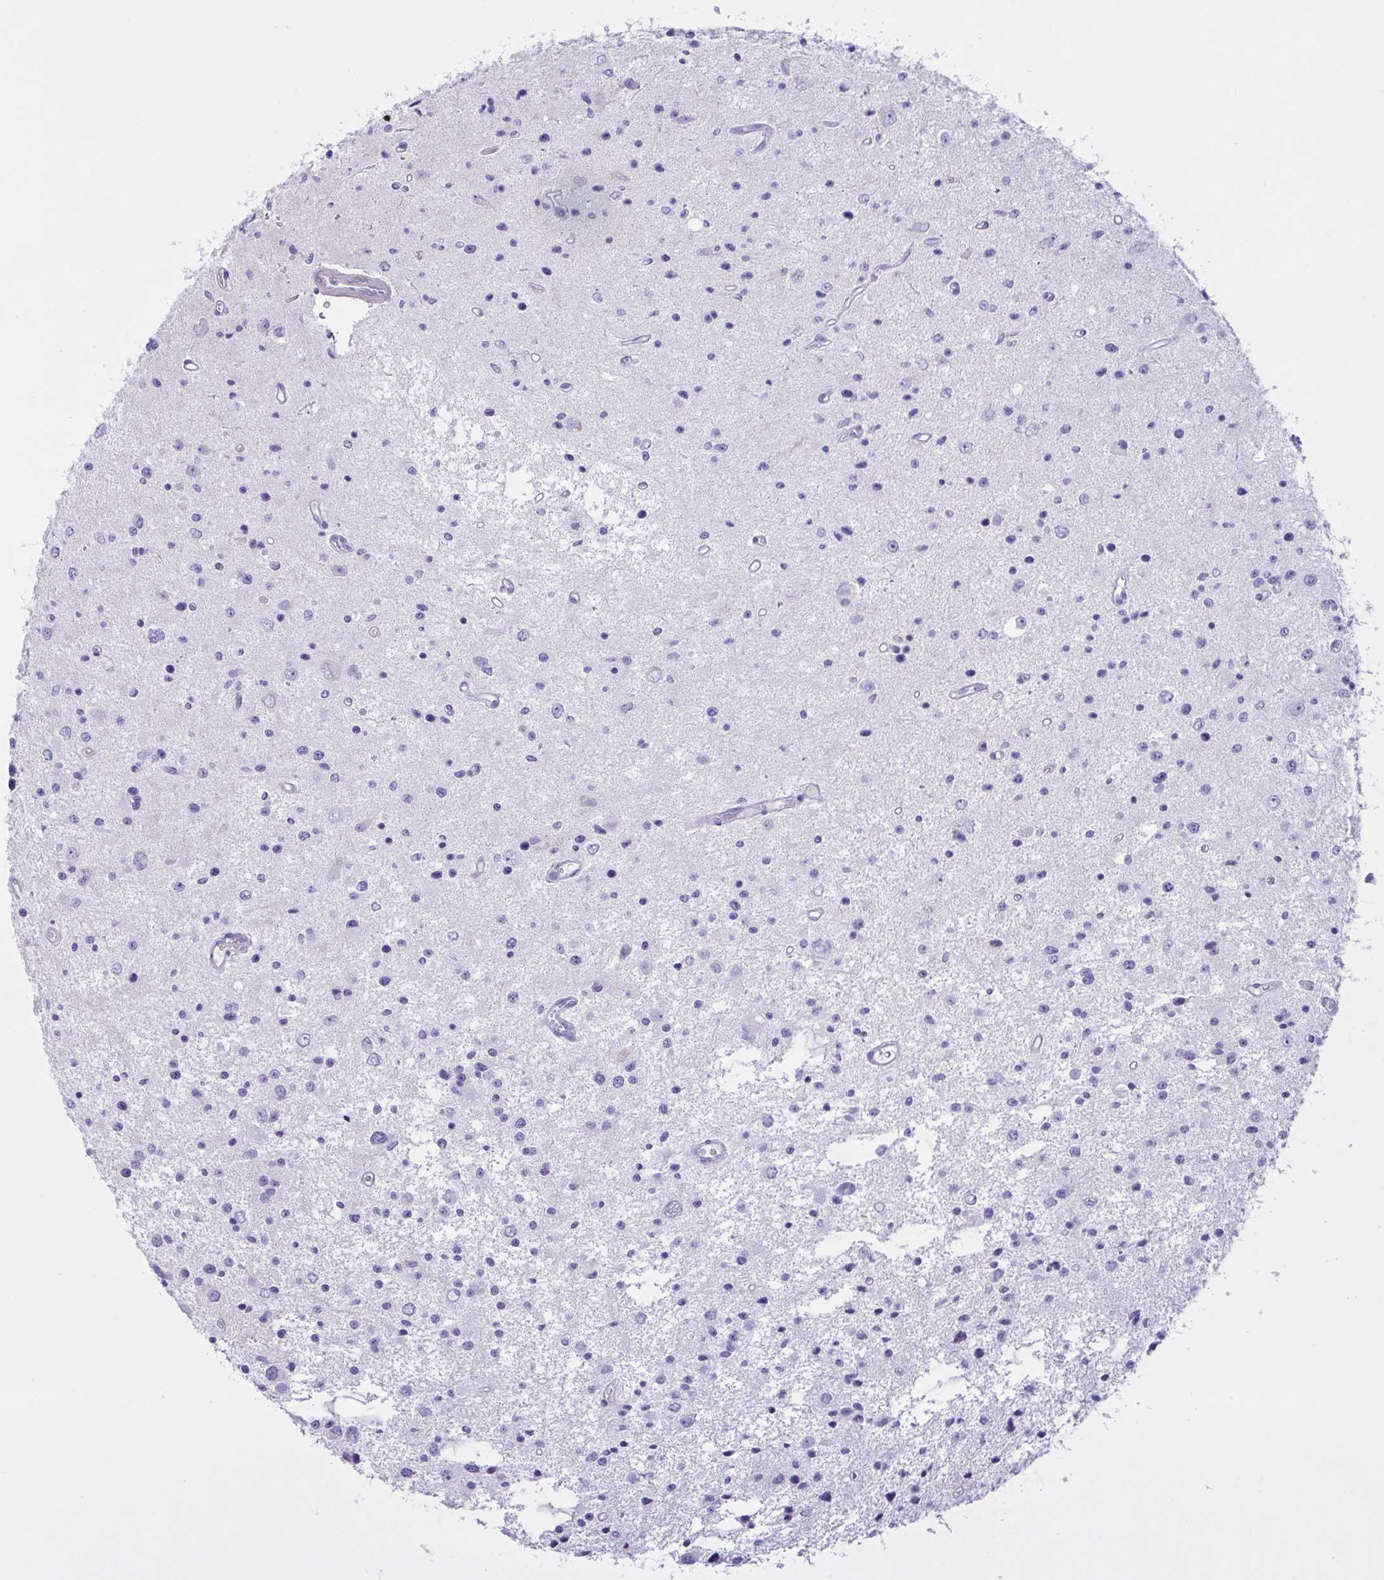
{"staining": {"intensity": "negative", "quantity": "none", "location": "none"}, "tissue": "glioma", "cell_type": "Tumor cells", "image_type": "cancer", "snomed": [{"axis": "morphology", "description": "Glioma, malignant, Low grade"}, {"axis": "topography", "description": "Brain"}], "caption": "This photomicrograph is of malignant glioma (low-grade) stained with IHC to label a protein in brown with the nuclei are counter-stained blue. There is no positivity in tumor cells. Nuclei are stained in blue.", "gene": "FAM86B1", "patient": {"sex": "male", "age": 43}}